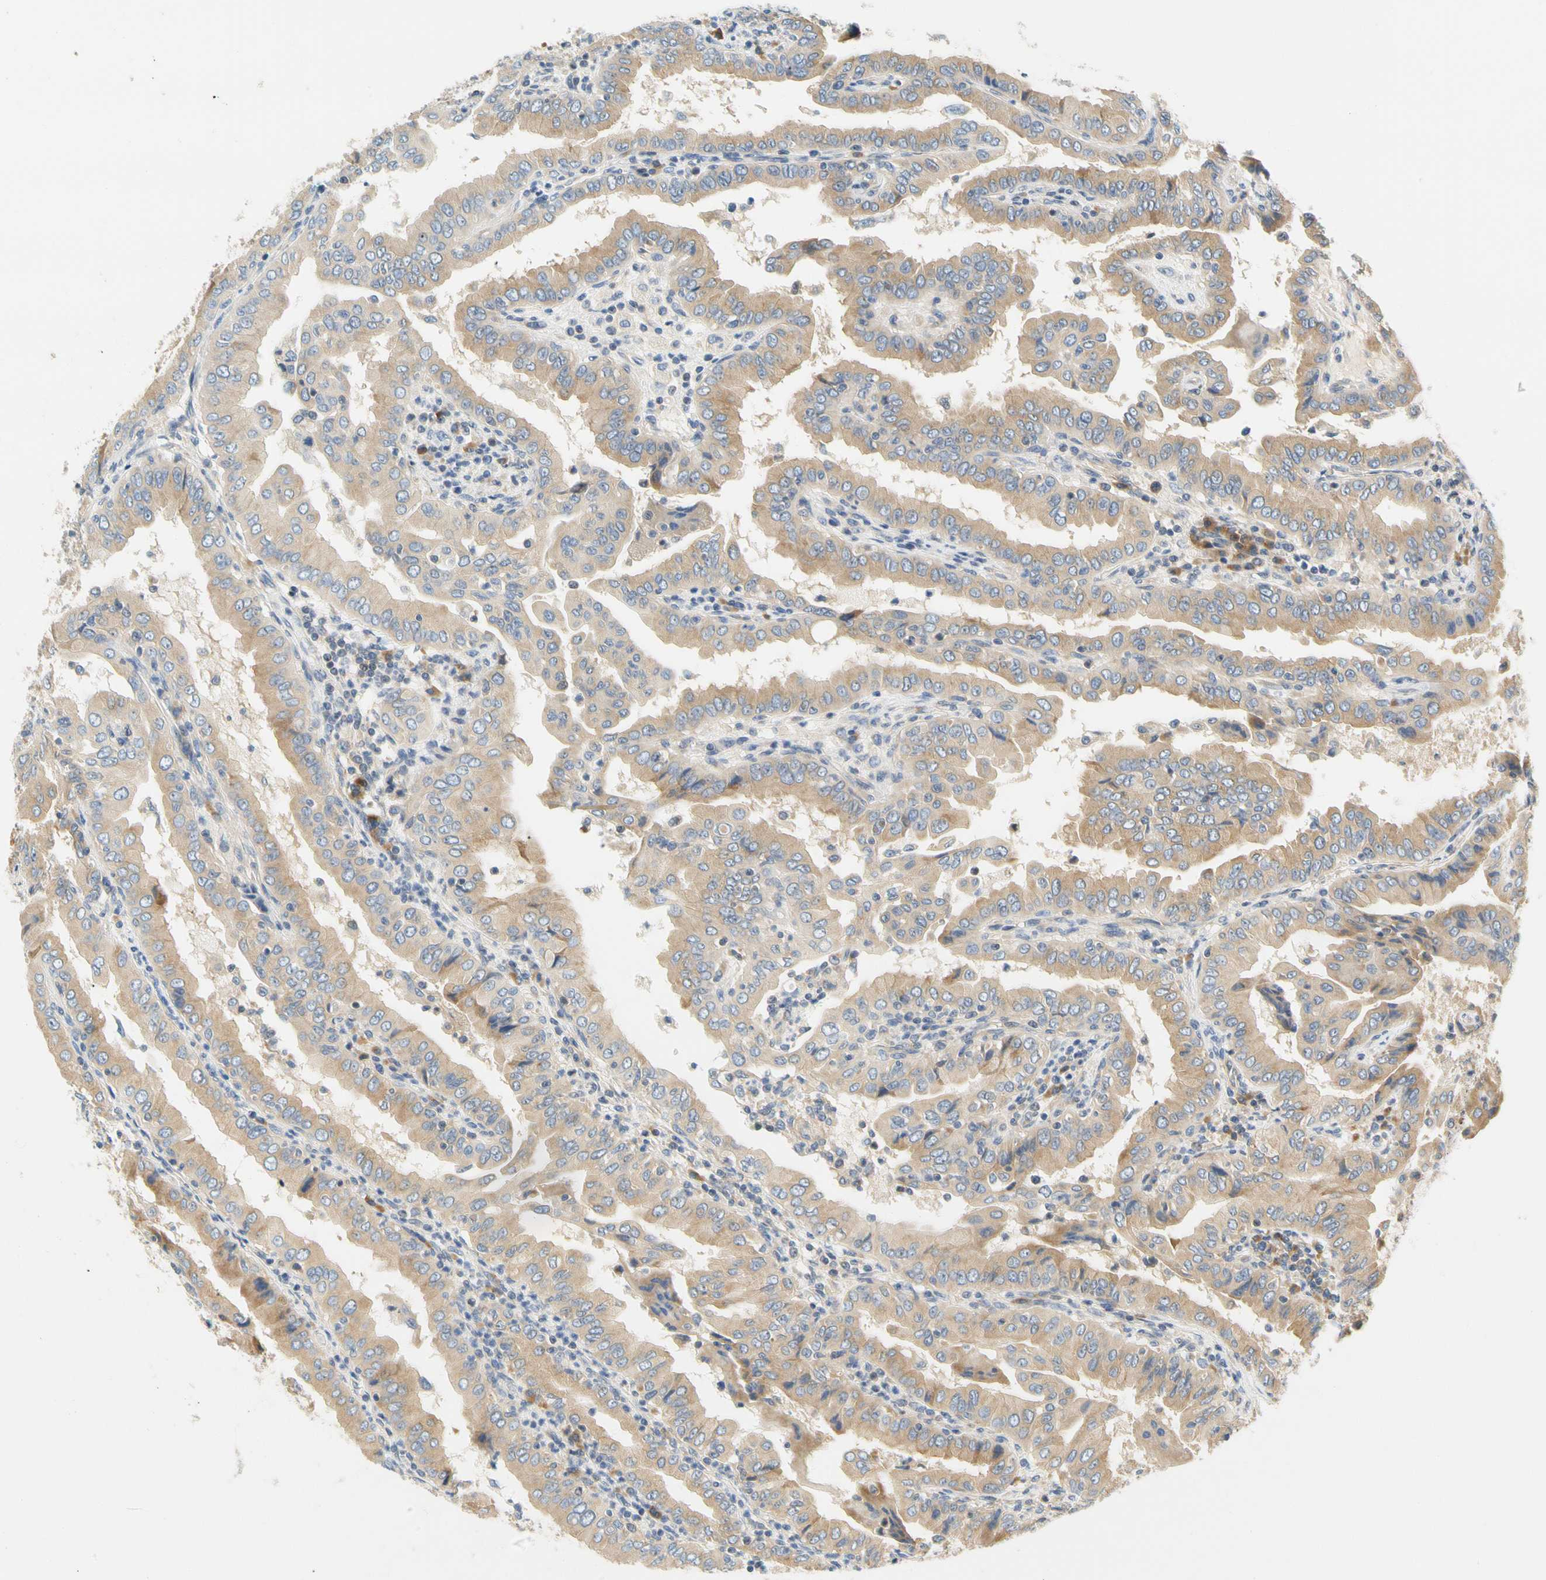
{"staining": {"intensity": "weak", "quantity": ">75%", "location": "cytoplasmic/membranous"}, "tissue": "thyroid cancer", "cell_type": "Tumor cells", "image_type": "cancer", "snomed": [{"axis": "morphology", "description": "Papillary adenocarcinoma, NOS"}, {"axis": "topography", "description": "Thyroid gland"}], "caption": "Immunohistochemistry (IHC) (DAB (3,3'-diaminobenzidine)) staining of human thyroid cancer (papillary adenocarcinoma) exhibits weak cytoplasmic/membranous protein expression in about >75% of tumor cells.", "gene": "LRRC47", "patient": {"sex": "male", "age": 33}}